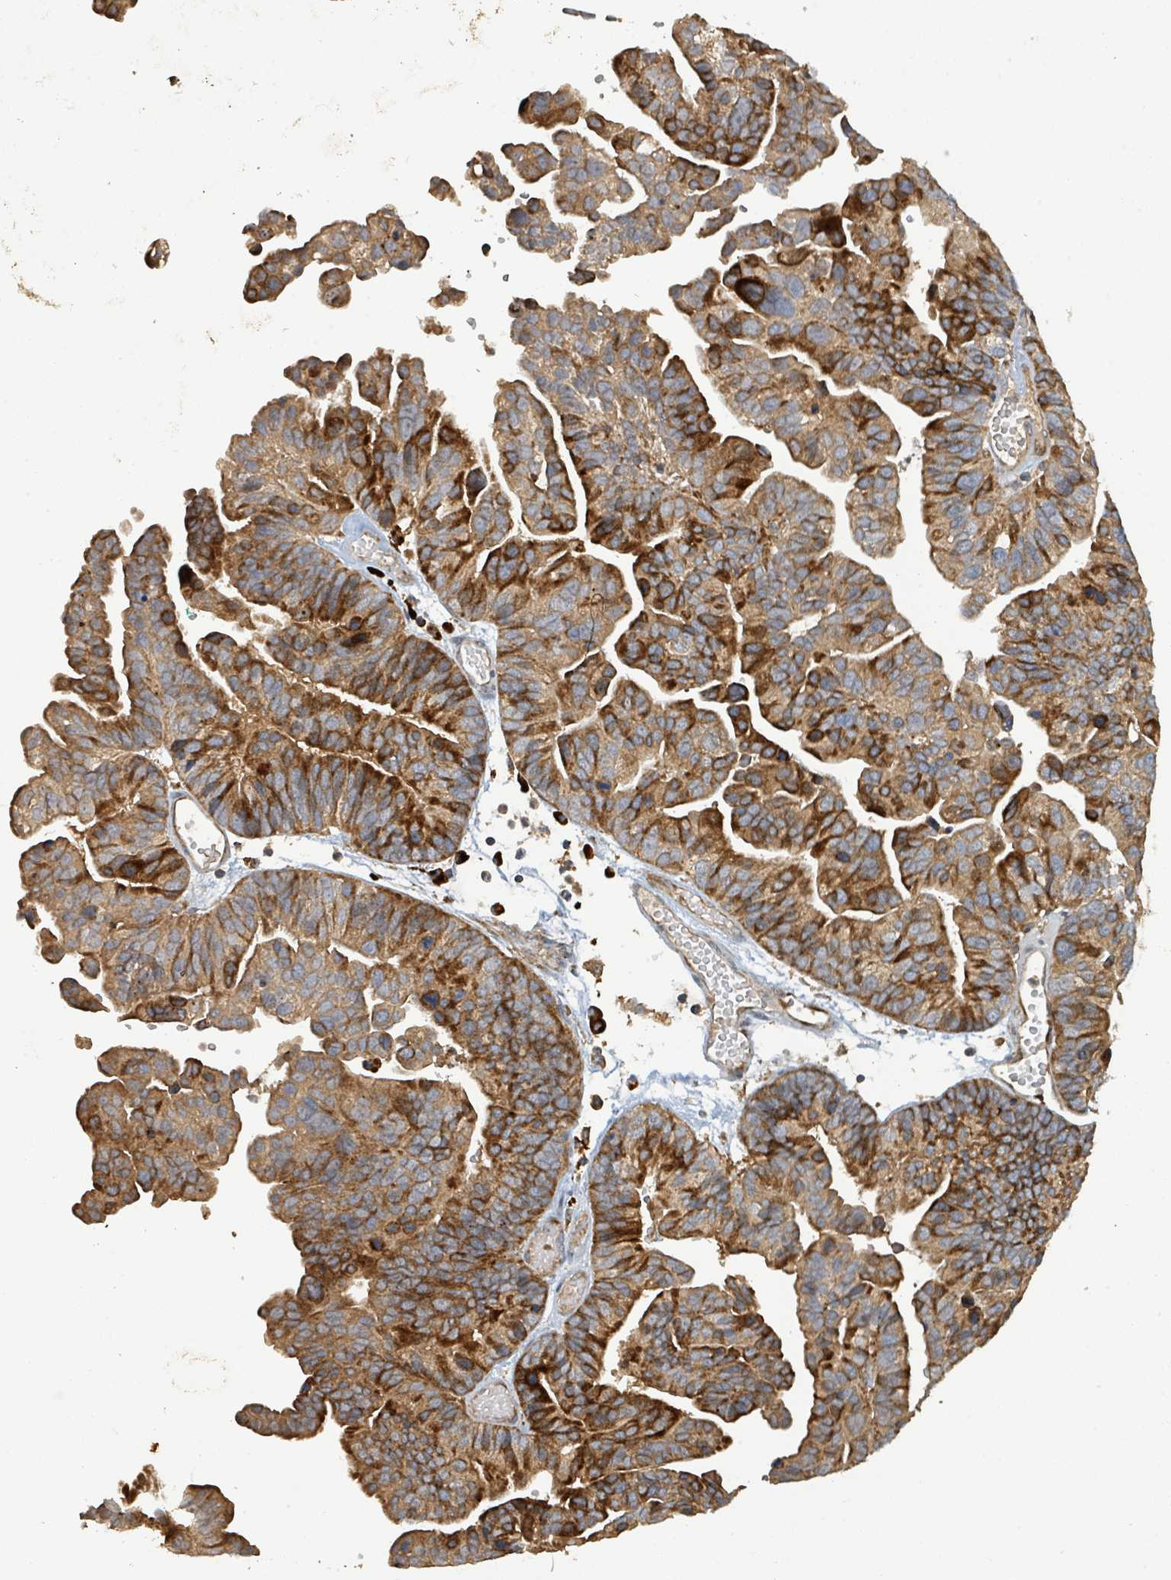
{"staining": {"intensity": "strong", "quantity": ">75%", "location": "cytoplasmic/membranous"}, "tissue": "ovarian cancer", "cell_type": "Tumor cells", "image_type": "cancer", "snomed": [{"axis": "morphology", "description": "Cystadenocarcinoma, serous, NOS"}, {"axis": "topography", "description": "Ovary"}], "caption": "DAB (3,3'-diaminobenzidine) immunohistochemical staining of human serous cystadenocarcinoma (ovarian) reveals strong cytoplasmic/membranous protein positivity in about >75% of tumor cells.", "gene": "STARD4", "patient": {"sex": "female", "age": 56}}